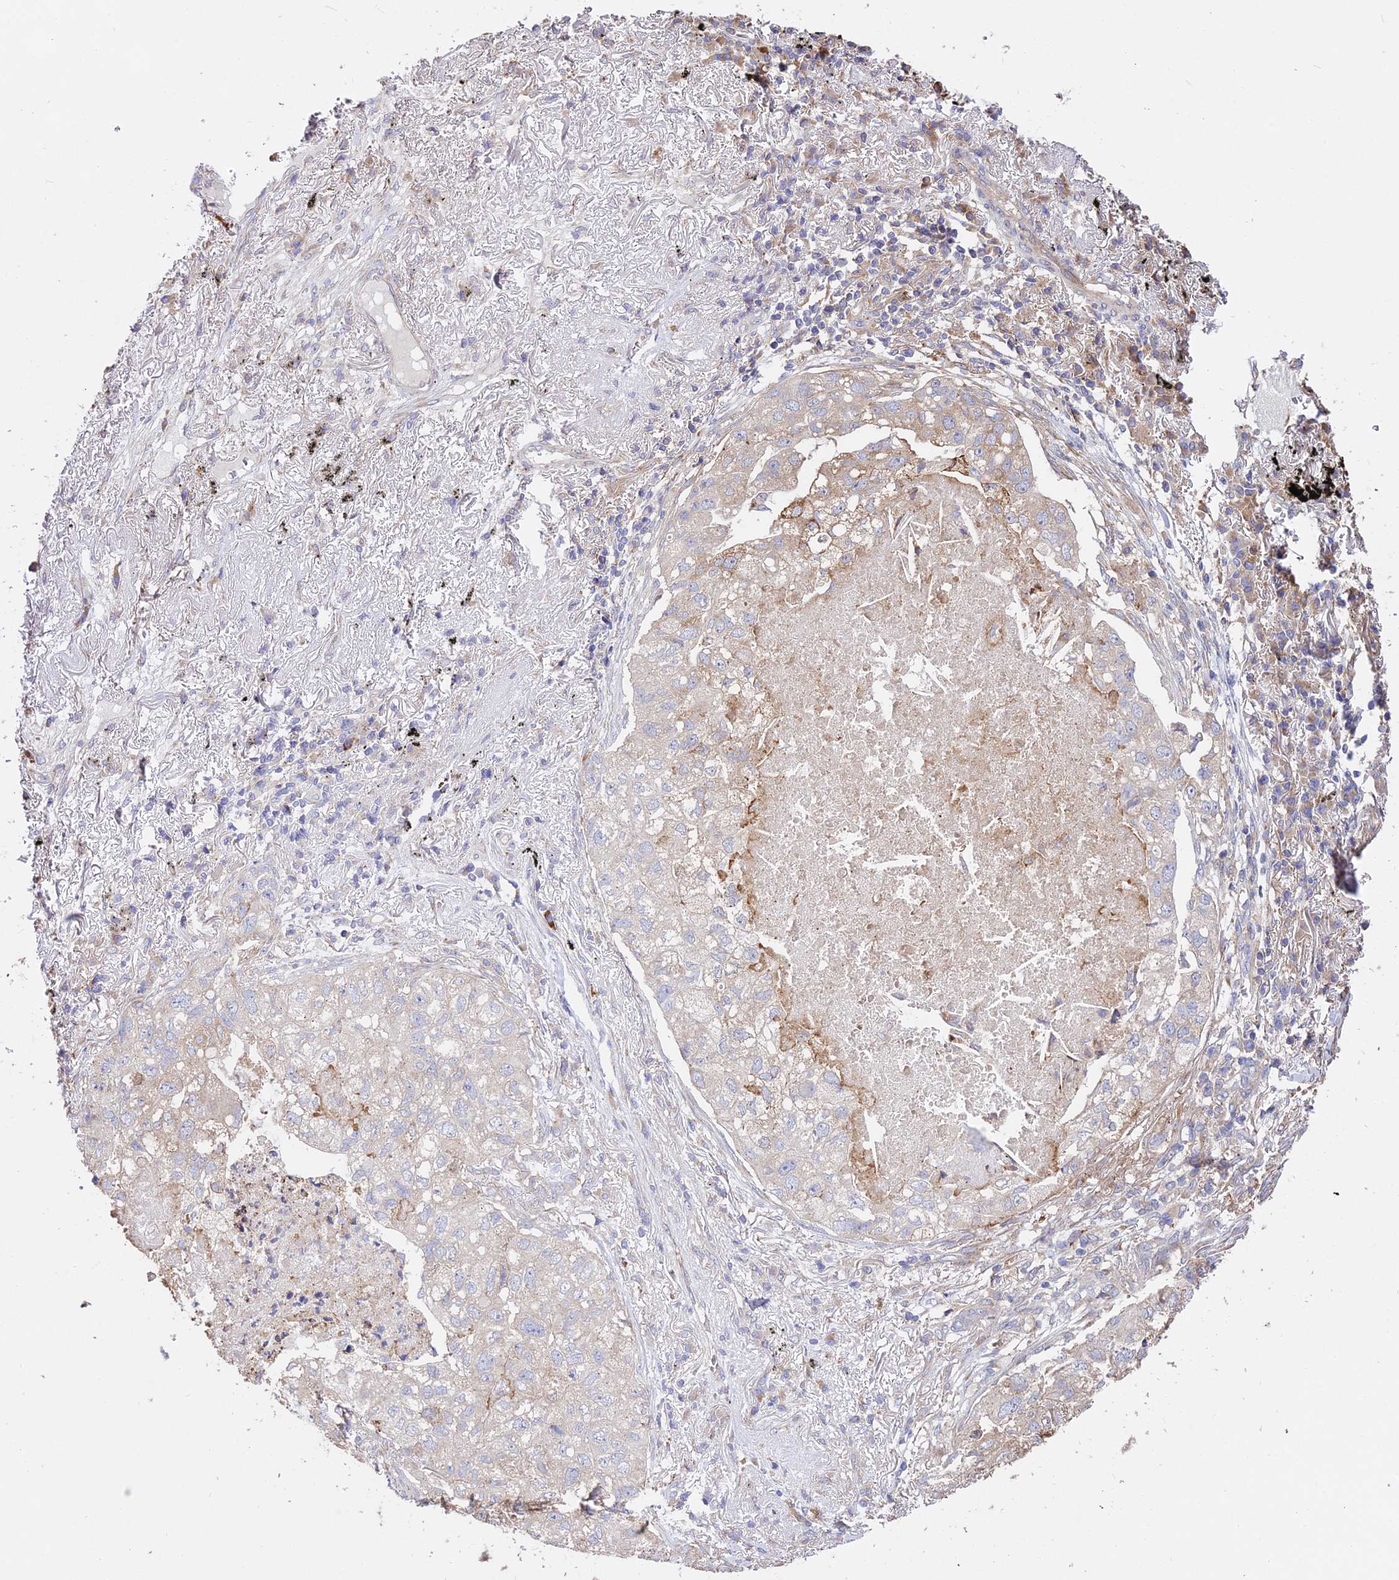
{"staining": {"intensity": "negative", "quantity": "none", "location": "none"}, "tissue": "lung cancer", "cell_type": "Tumor cells", "image_type": "cancer", "snomed": [{"axis": "morphology", "description": "Adenocarcinoma, NOS"}, {"axis": "topography", "description": "Lung"}], "caption": "Lung adenocarcinoma was stained to show a protein in brown. There is no significant staining in tumor cells. Brightfield microscopy of immunohistochemistry (IHC) stained with DAB (brown) and hematoxylin (blue), captured at high magnification.", "gene": "ROCK1", "patient": {"sex": "male", "age": 65}}